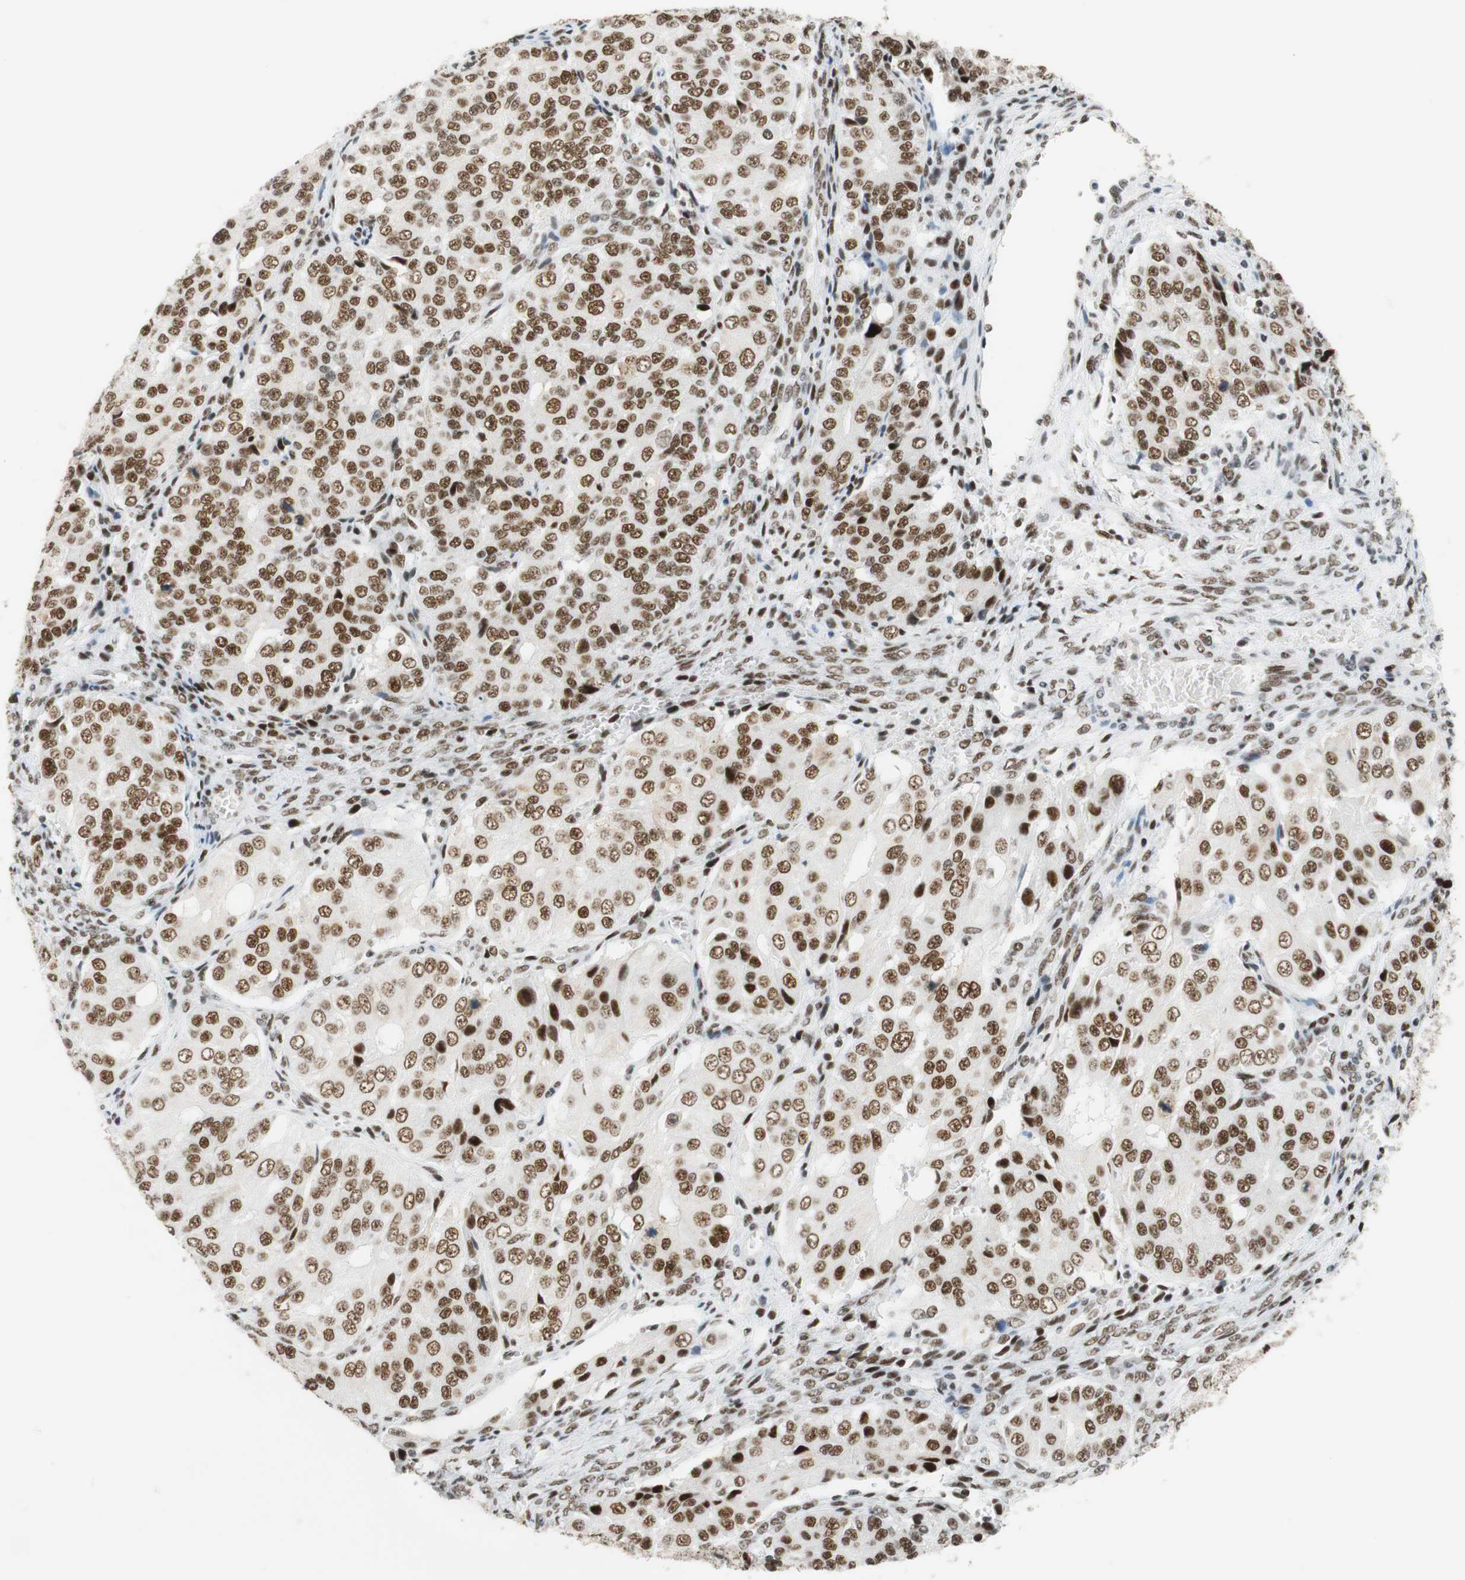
{"staining": {"intensity": "strong", "quantity": ">75%", "location": "nuclear"}, "tissue": "ovarian cancer", "cell_type": "Tumor cells", "image_type": "cancer", "snomed": [{"axis": "morphology", "description": "Carcinoma, endometroid"}, {"axis": "topography", "description": "Ovary"}], "caption": "Immunohistochemical staining of ovarian endometroid carcinoma displays high levels of strong nuclear protein positivity in approximately >75% of tumor cells.", "gene": "RNF20", "patient": {"sex": "female", "age": 51}}